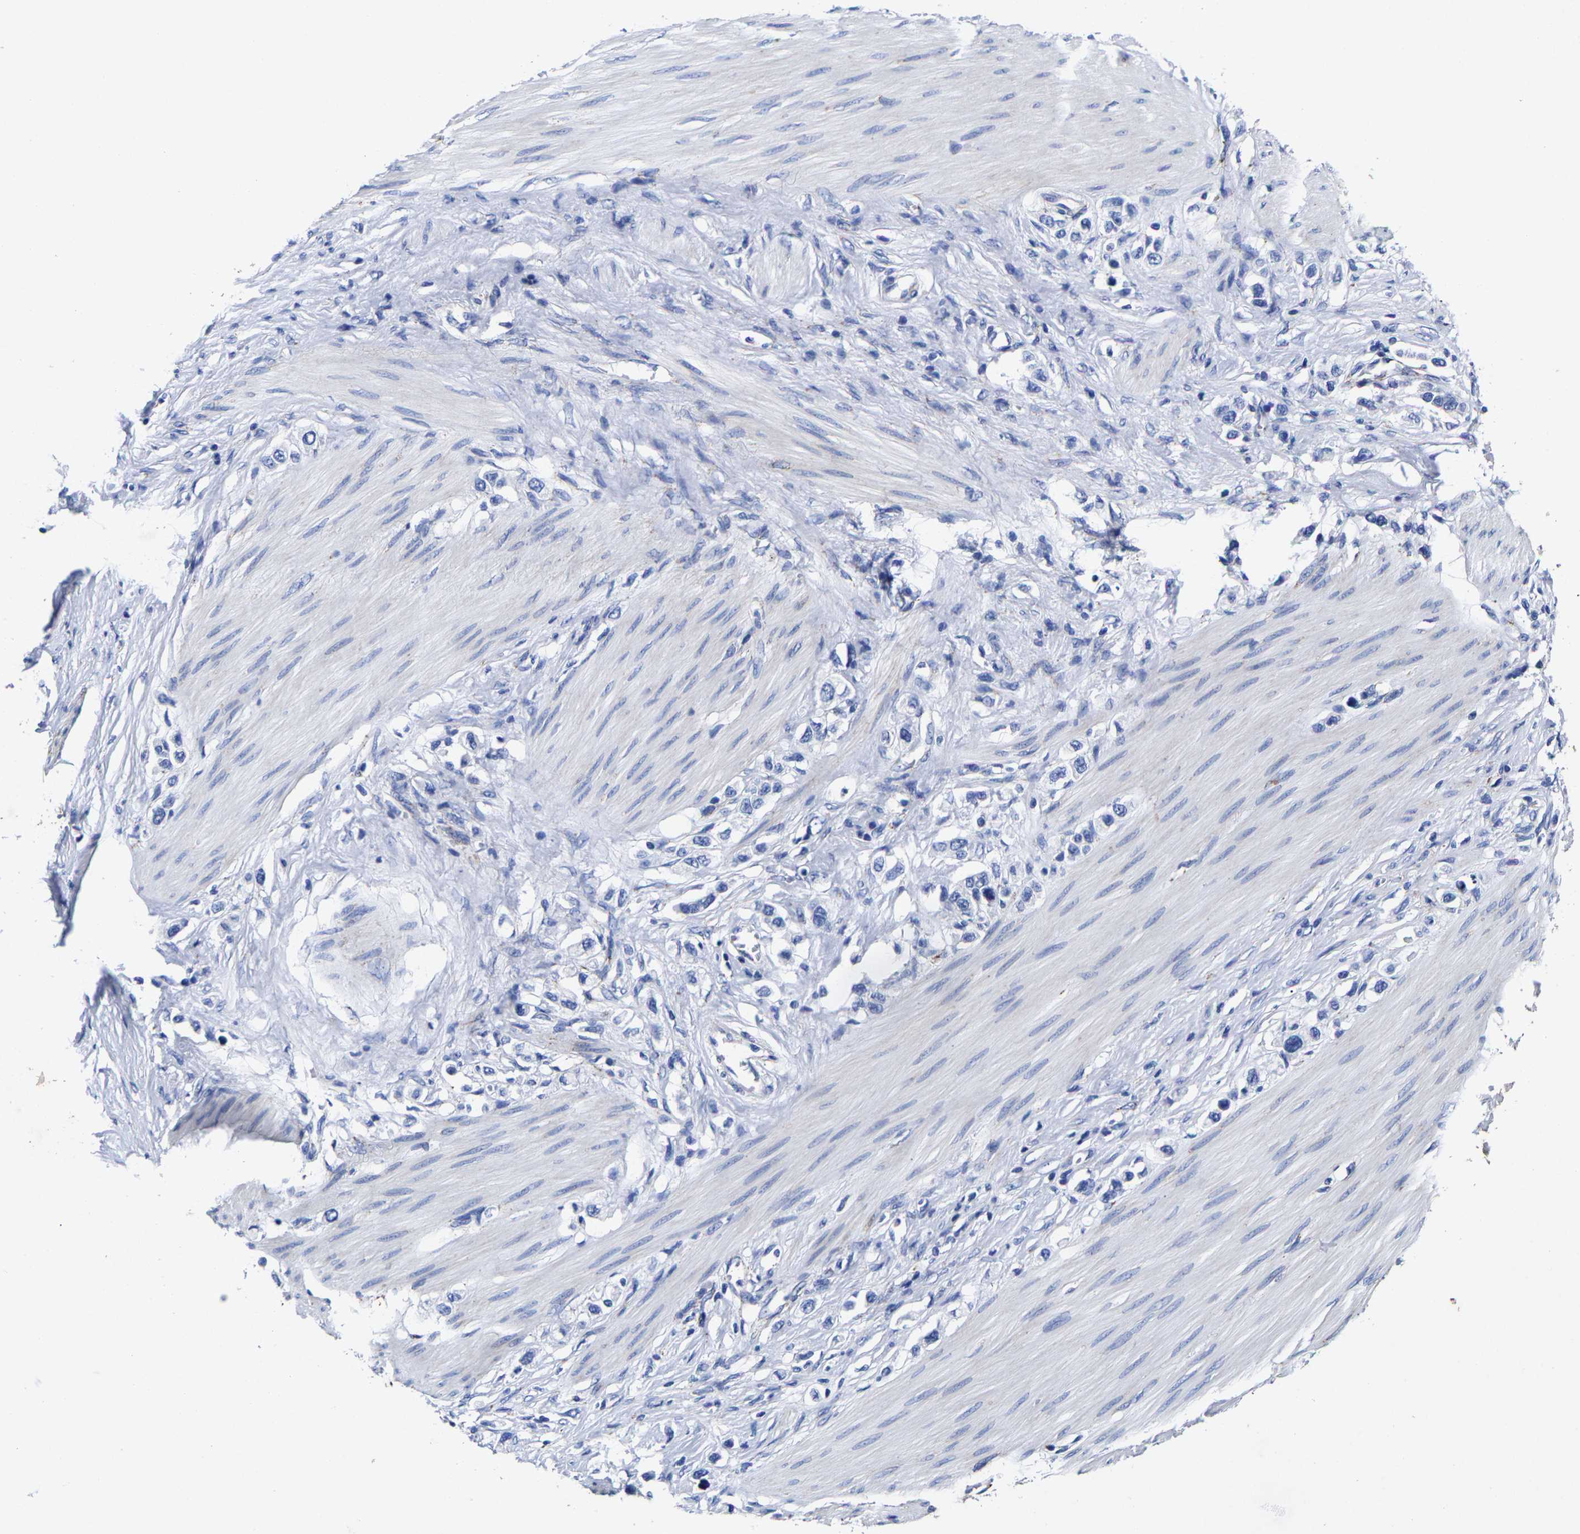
{"staining": {"intensity": "negative", "quantity": "none", "location": "none"}, "tissue": "stomach cancer", "cell_type": "Tumor cells", "image_type": "cancer", "snomed": [{"axis": "morphology", "description": "Adenocarcinoma, NOS"}, {"axis": "topography", "description": "Stomach"}], "caption": "Protein analysis of stomach adenocarcinoma exhibits no significant positivity in tumor cells.", "gene": "AASS", "patient": {"sex": "female", "age": 65}}